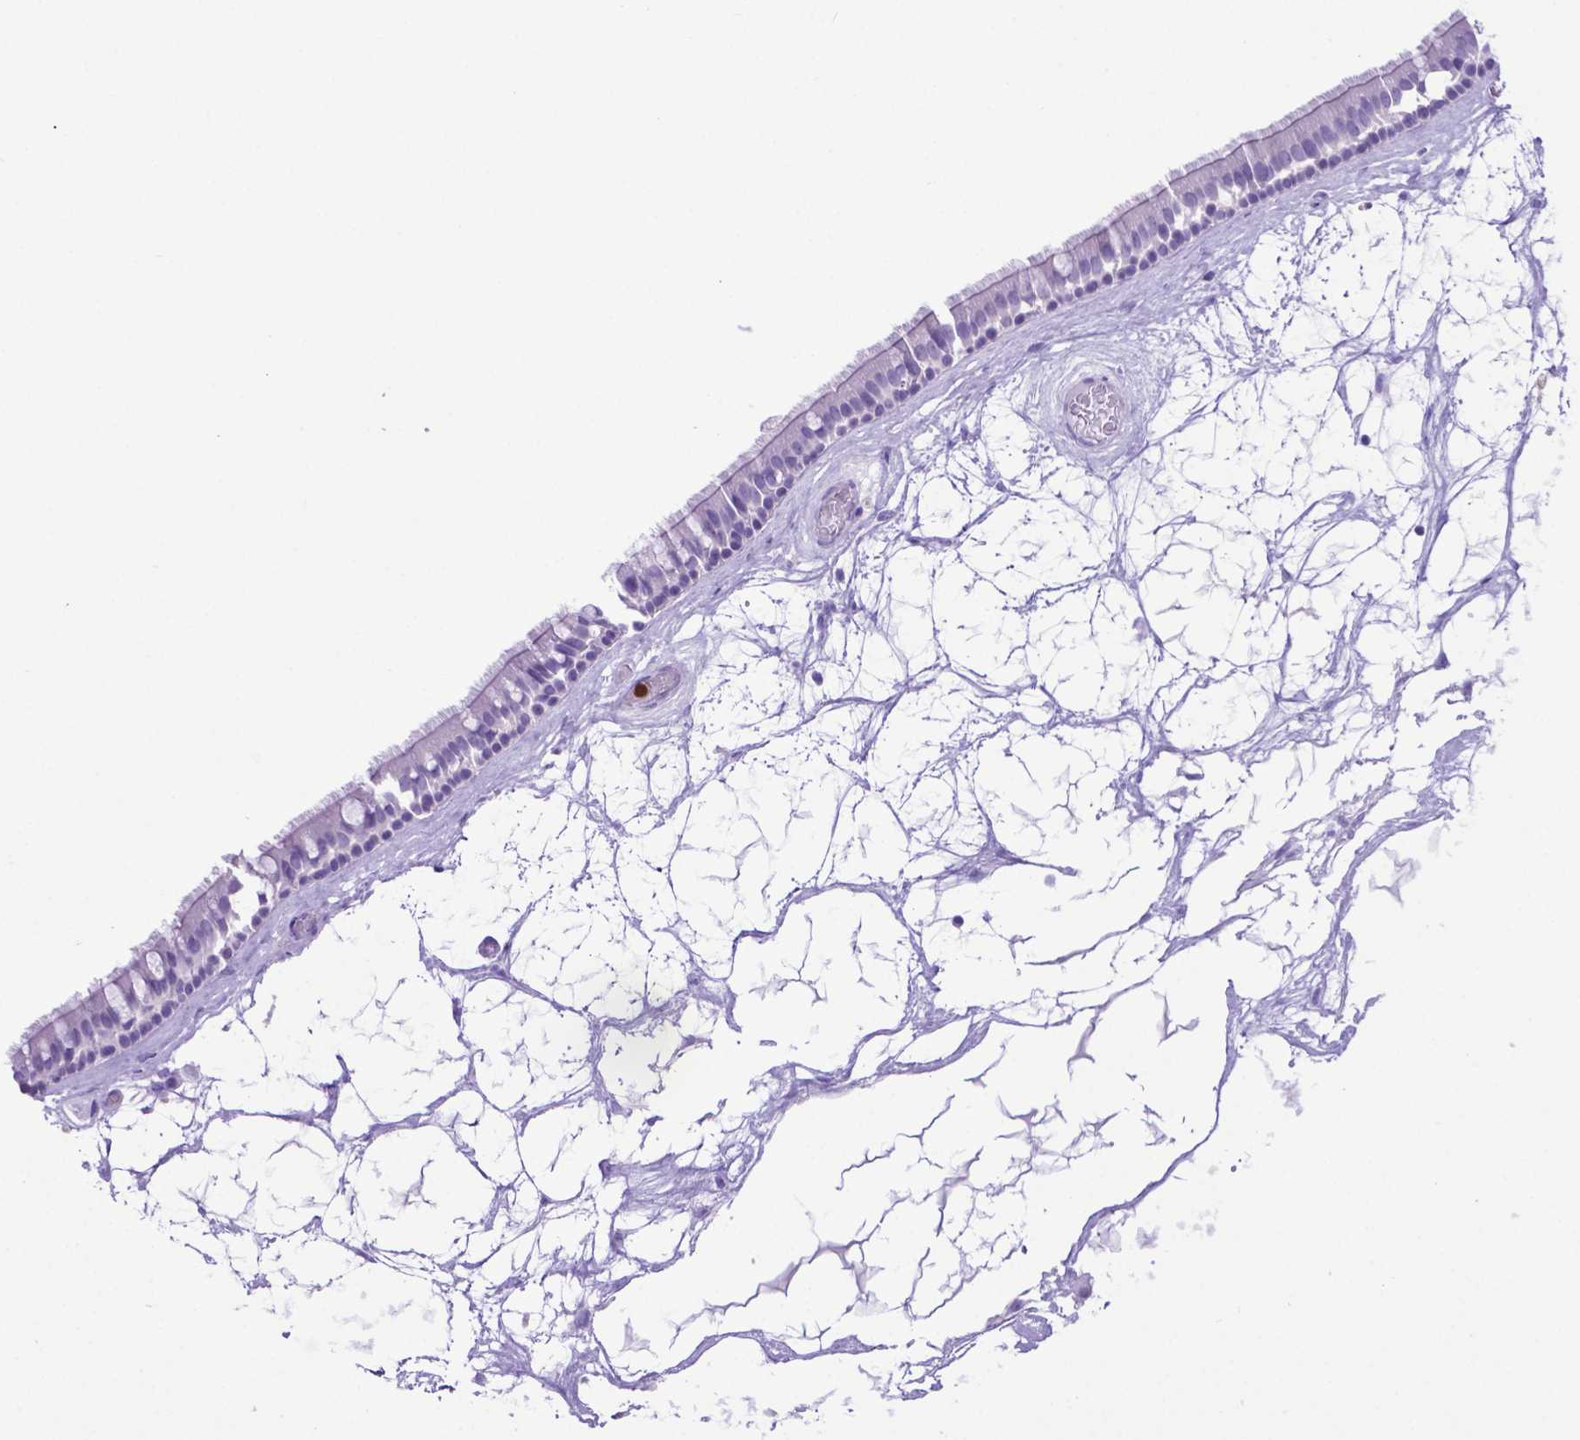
{"staining": {"intensity": "negative", "quantity": "none", "location": "none"}, "tissue": "nasopharynx", "cell_type": "Respiratory epithelial cells", "image_type": "normal", "snomed": [{"axis": "morphology", "description": "Normal tissue, NOS"}, {"axis": "topography", "description": "Nasopharynx"}], "caption": "The photomicrograph displays no staining of respiratory epithelial cells in normal nasopharynx. (Stains: DAB (3,3'-diaminobenzidine) immunohistochemistry with hematoxylin counter stain, Microscopy: brightfield microscopy at high magnification).", "gene": "LZTR1", "patient": {"sex": "male", "age": 68}}